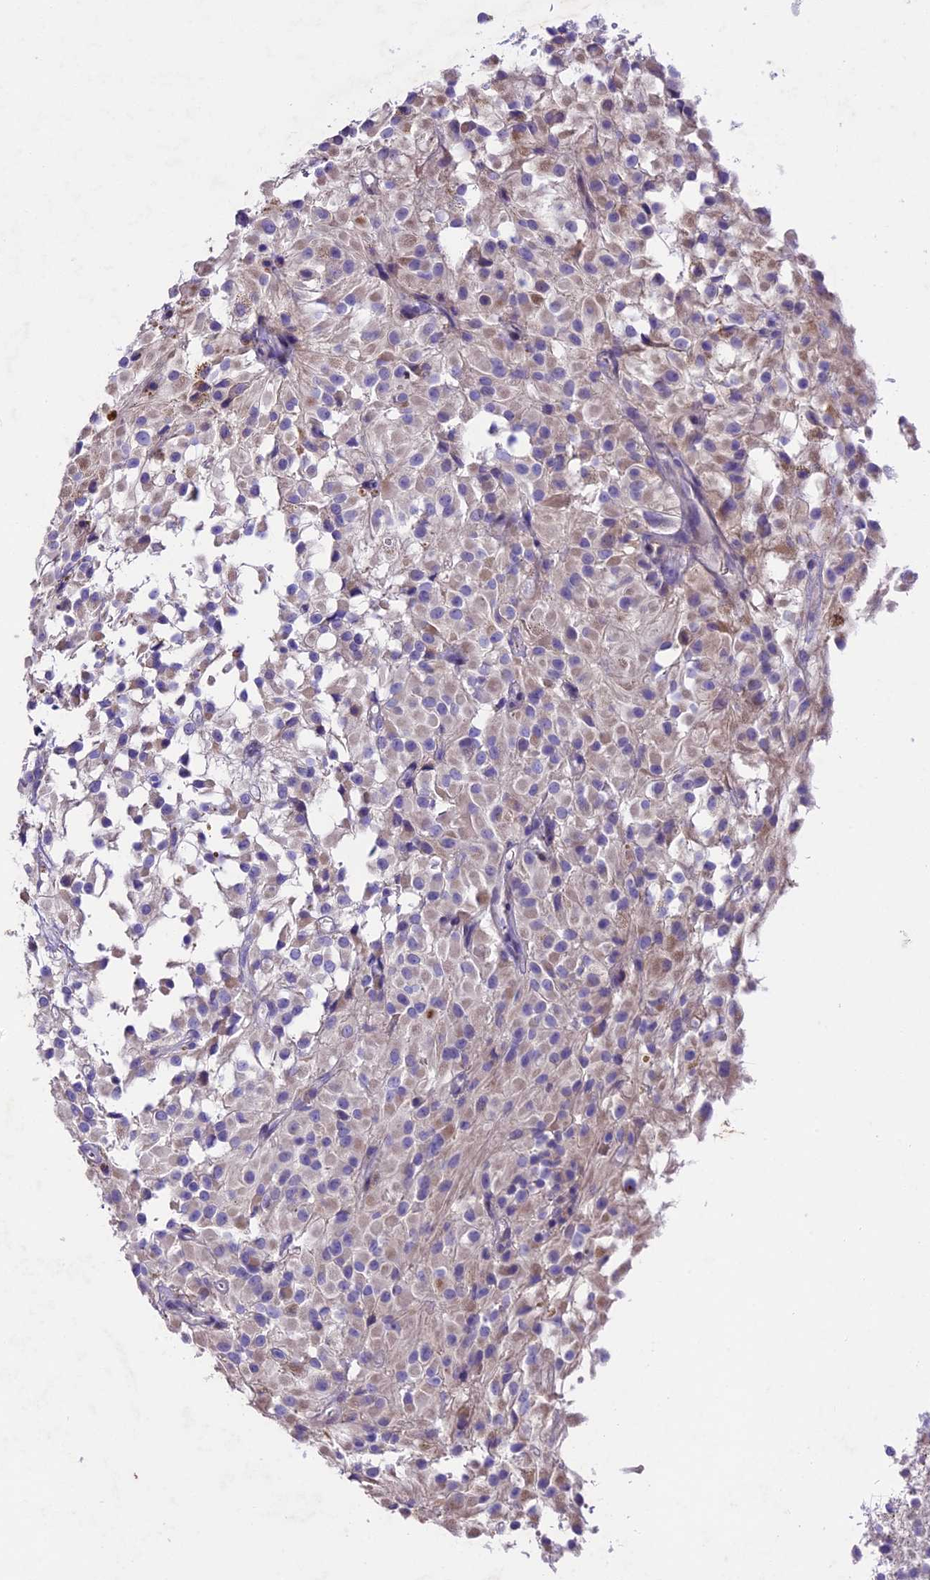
{"staining": {"intensity": "negative", "quantity": "none", "location": "none"}, "tissue": "glioma", "cell_type": "Tumor cells", "image_type": "cancer", "snomed": [{"axis": "morphology", "description": "Glioma, malignant, High grade"}, {"axis": "topography", "description": "Brain"}], "caption": "The immunohistochemistry image has no significant expression in tumor cells of glioma tissue.", "gene": "IFT140", "patient": {"sex": "female", "age": 59}}